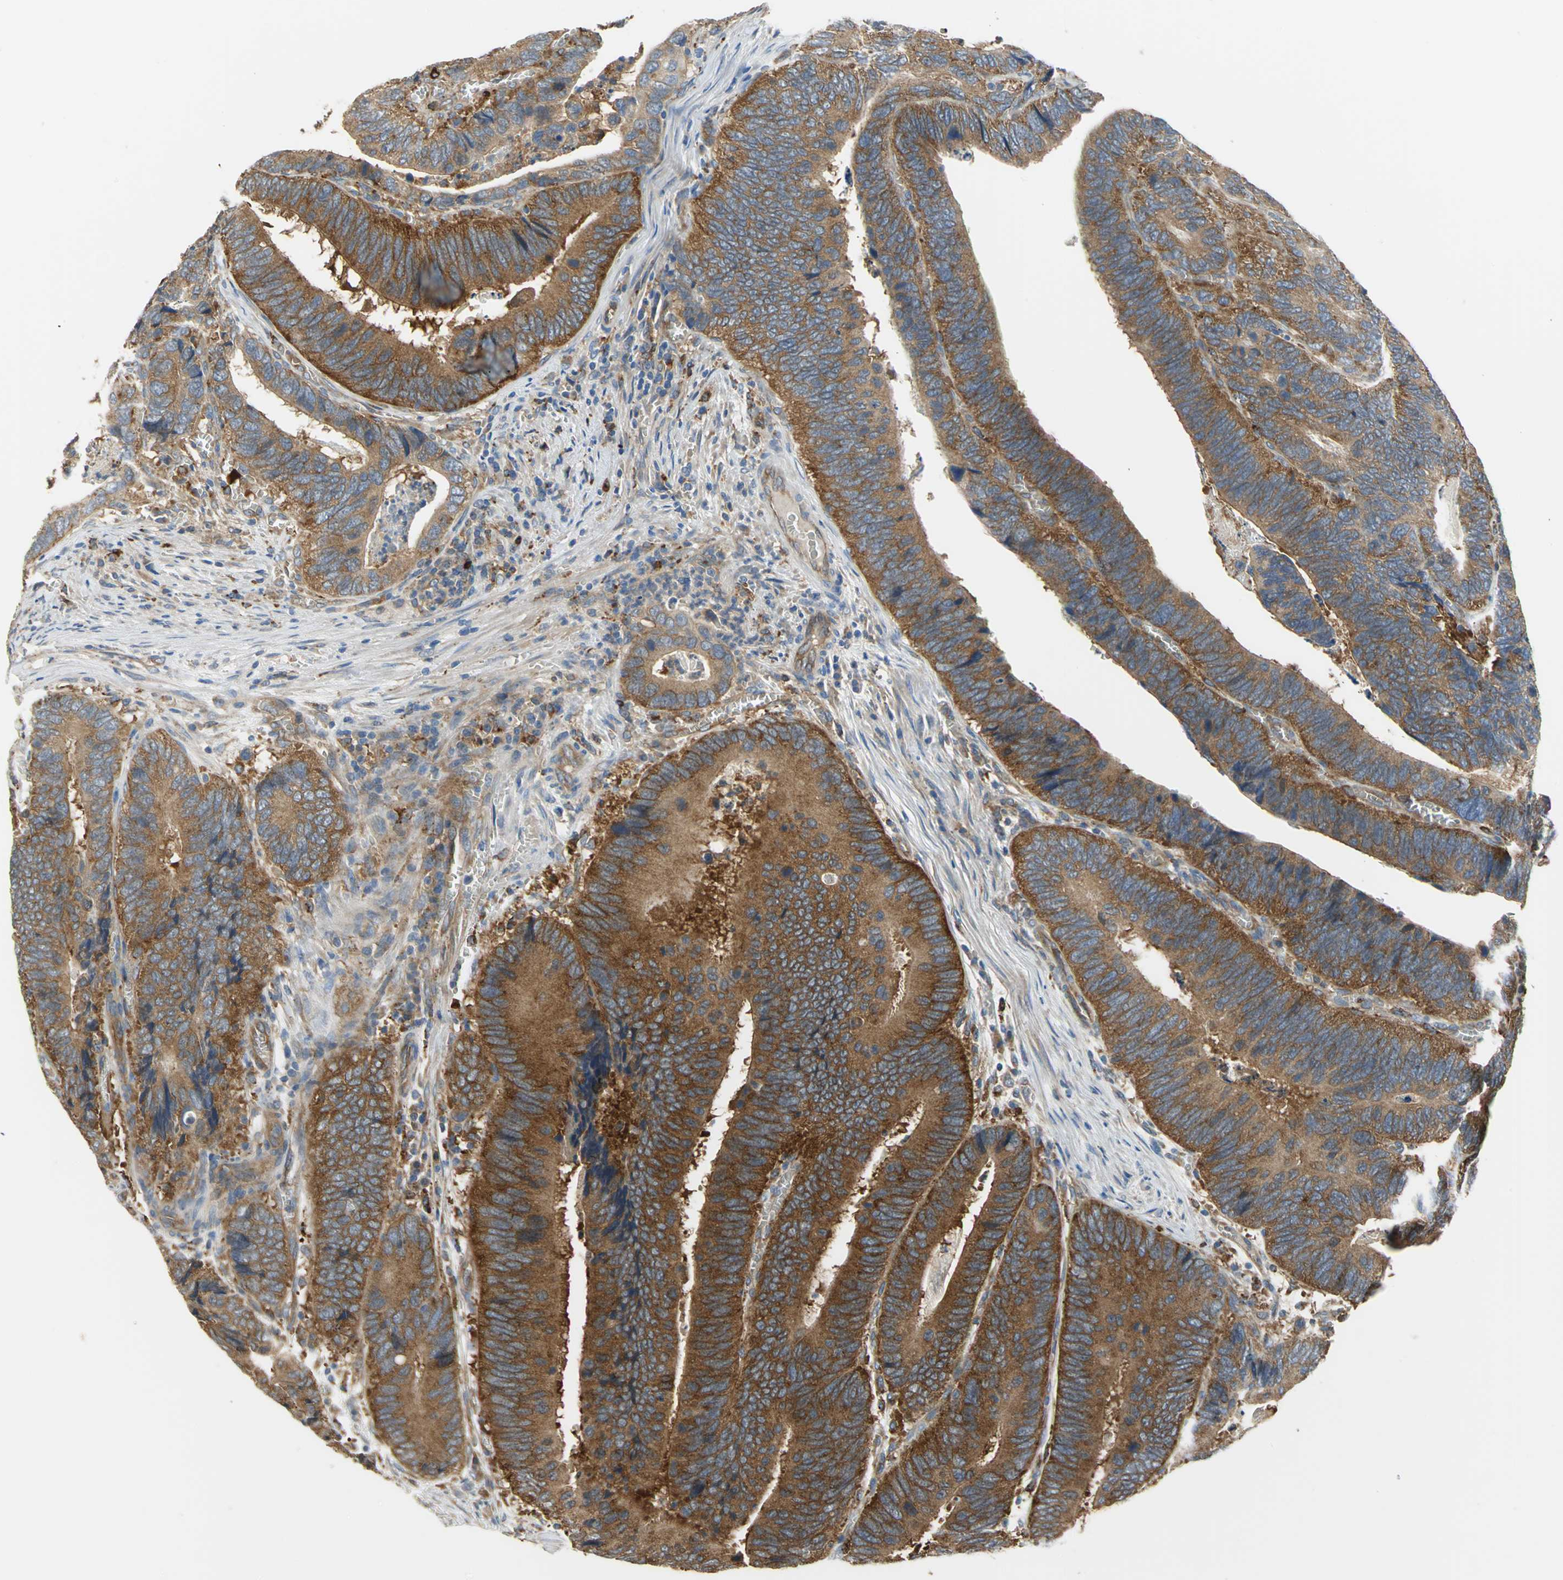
{"staining": {"intensity": "strong", "quantity": ">75%", "location": "cytoplasmic/membranous"}, "tissue": "colorectal cancer", "cell_type": "Tumor cells", "image_type": "cancer", "snomed": [{"axis": "morphology", "description": "Adenocarcinoma, NOS"}, {"axis": "topography", "description": "Colon"}], "caption": "Protein staining demonstrates strong cytoplasmic/membranous staining in approximately >75% of tumor cells in colorectal cancer (adenocarcinoma).", "gene": "DIAPH2", "patient": {"sex": "male", "age": 72}}